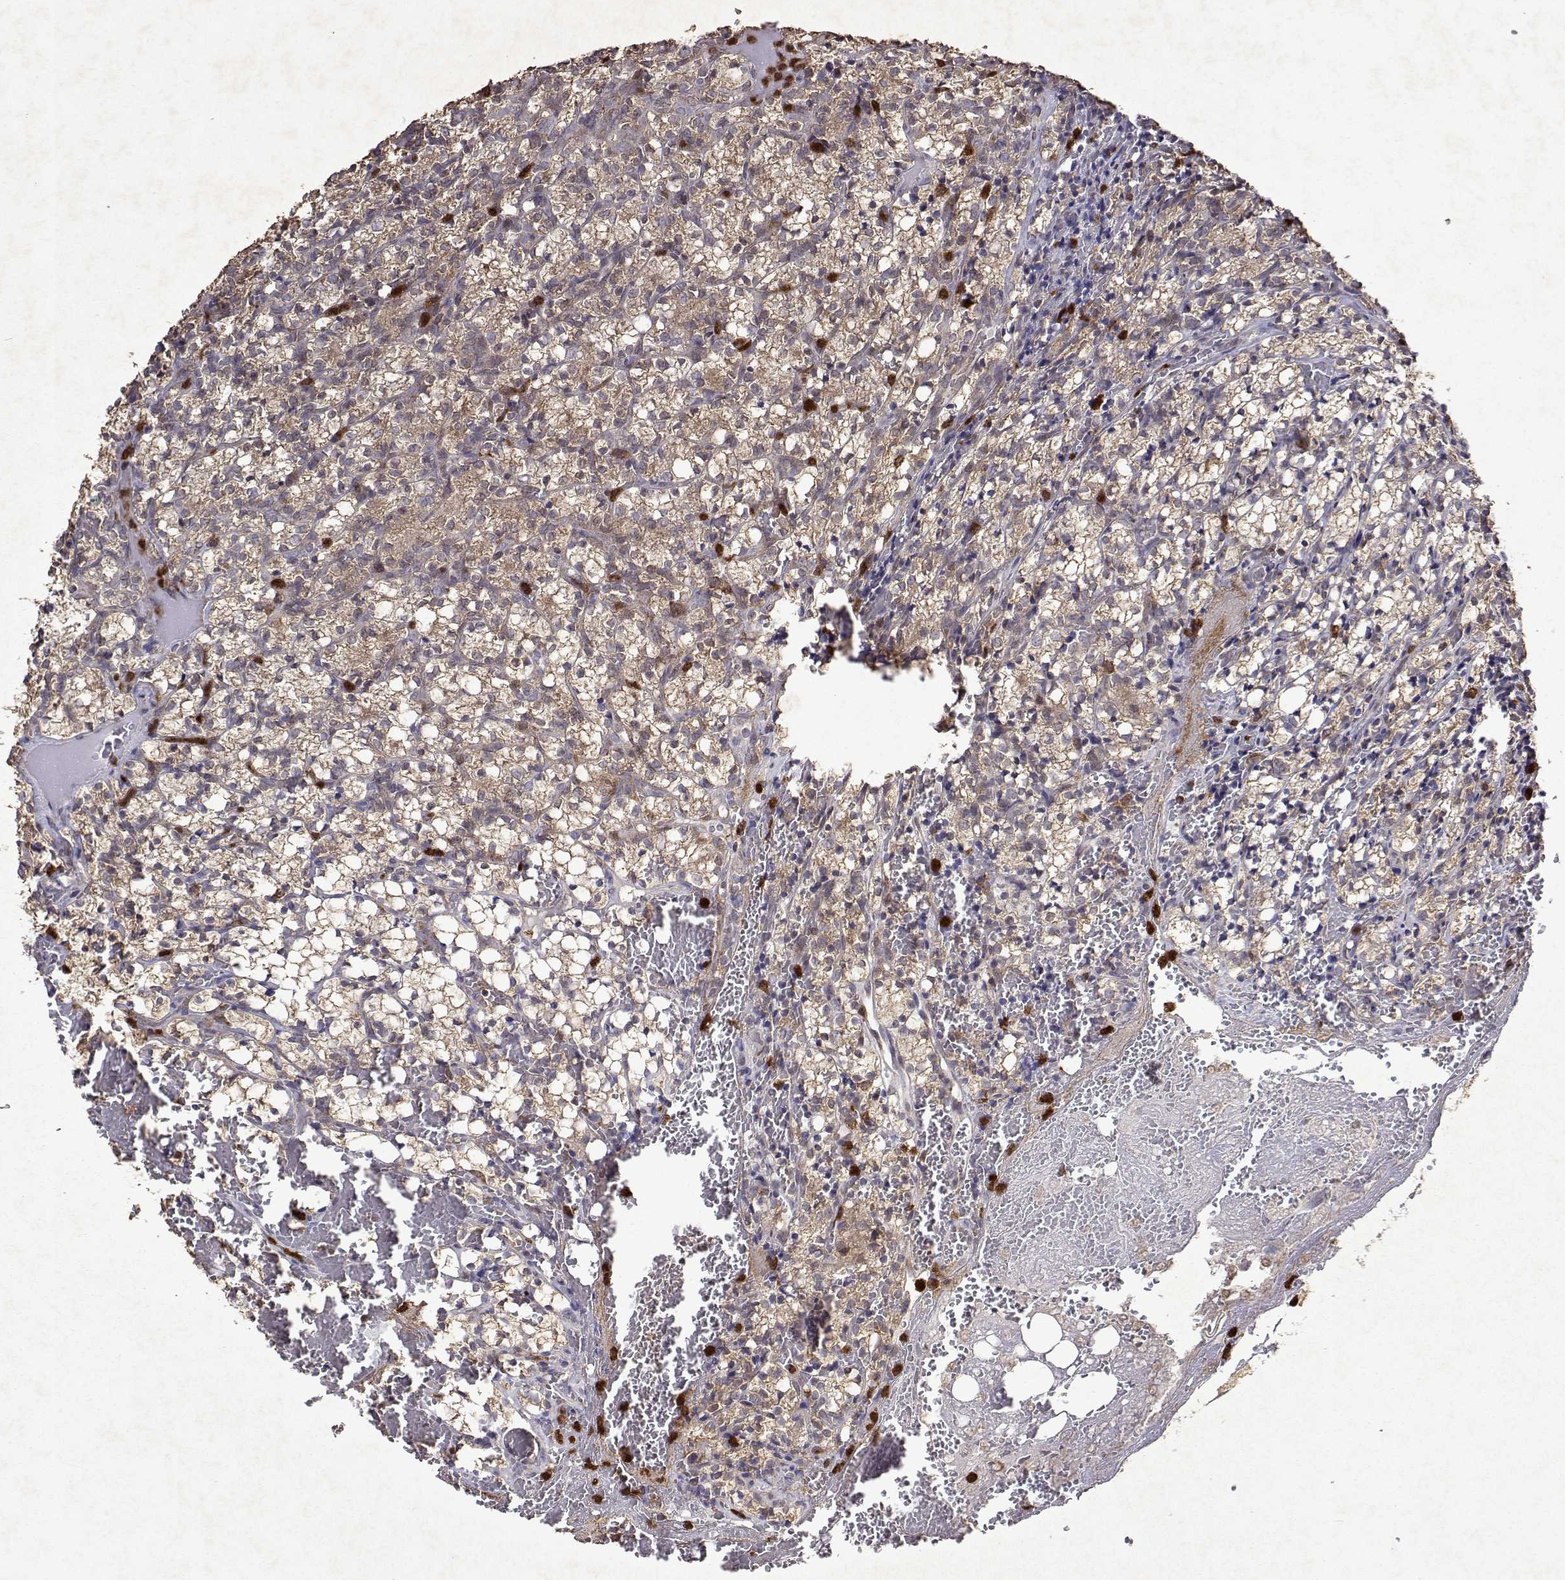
{"staining": {"intensity": "negative", "quantity": "none", "location": "none"}, "tissue": "renal cancer", "cell_type": "Tumor cells", "image_type": "cancer", "snomed": [{"axis": "morphology", "description": "Adenocarcinoma, NOS"}, {"axis": "topography", "description": "Kidney"}], "caption": "The micrograph shows no staining of tumor cells in renal adenocarcinoma.", "gene": "APAF1", "patient": {"sex": "female", "age": 69}}